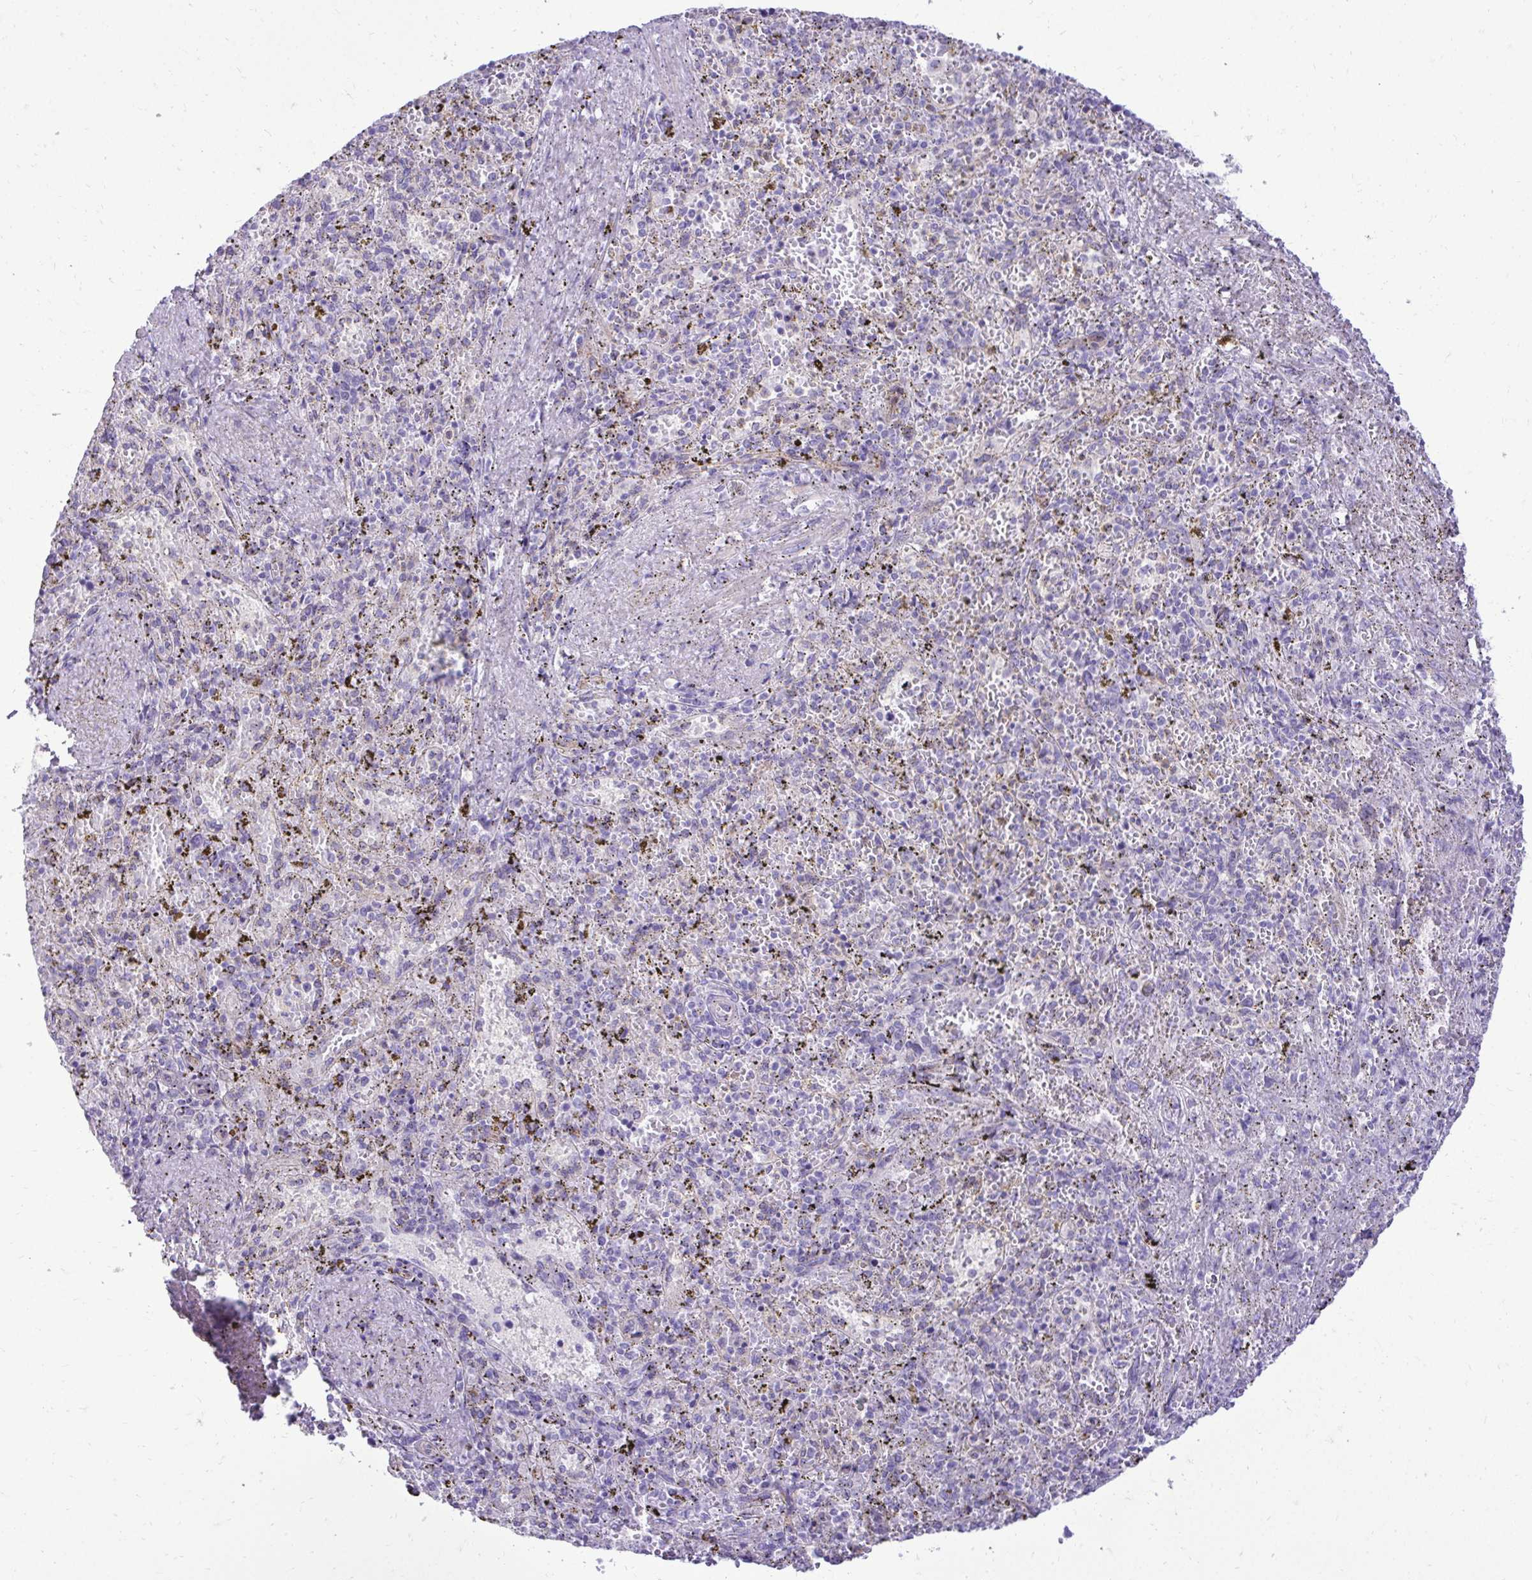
{"staining": {"intensity": "negative", "quantity": "none", "location": "none"}, "tissue": "spleen", "cell_type": "Cells in red pulp", "image_type": "normal", "snomed": [{"axis": "morphology", "description": "Normal tissue, NOS"}, {"axis": "topography", "description": "Spleen"}], "caption": "Immunohistochemical staining of normal spleen shows no significant expression in cells in red pulp.", "gene": "PELI3", "patient": {"sex": "female", "age": 50}}